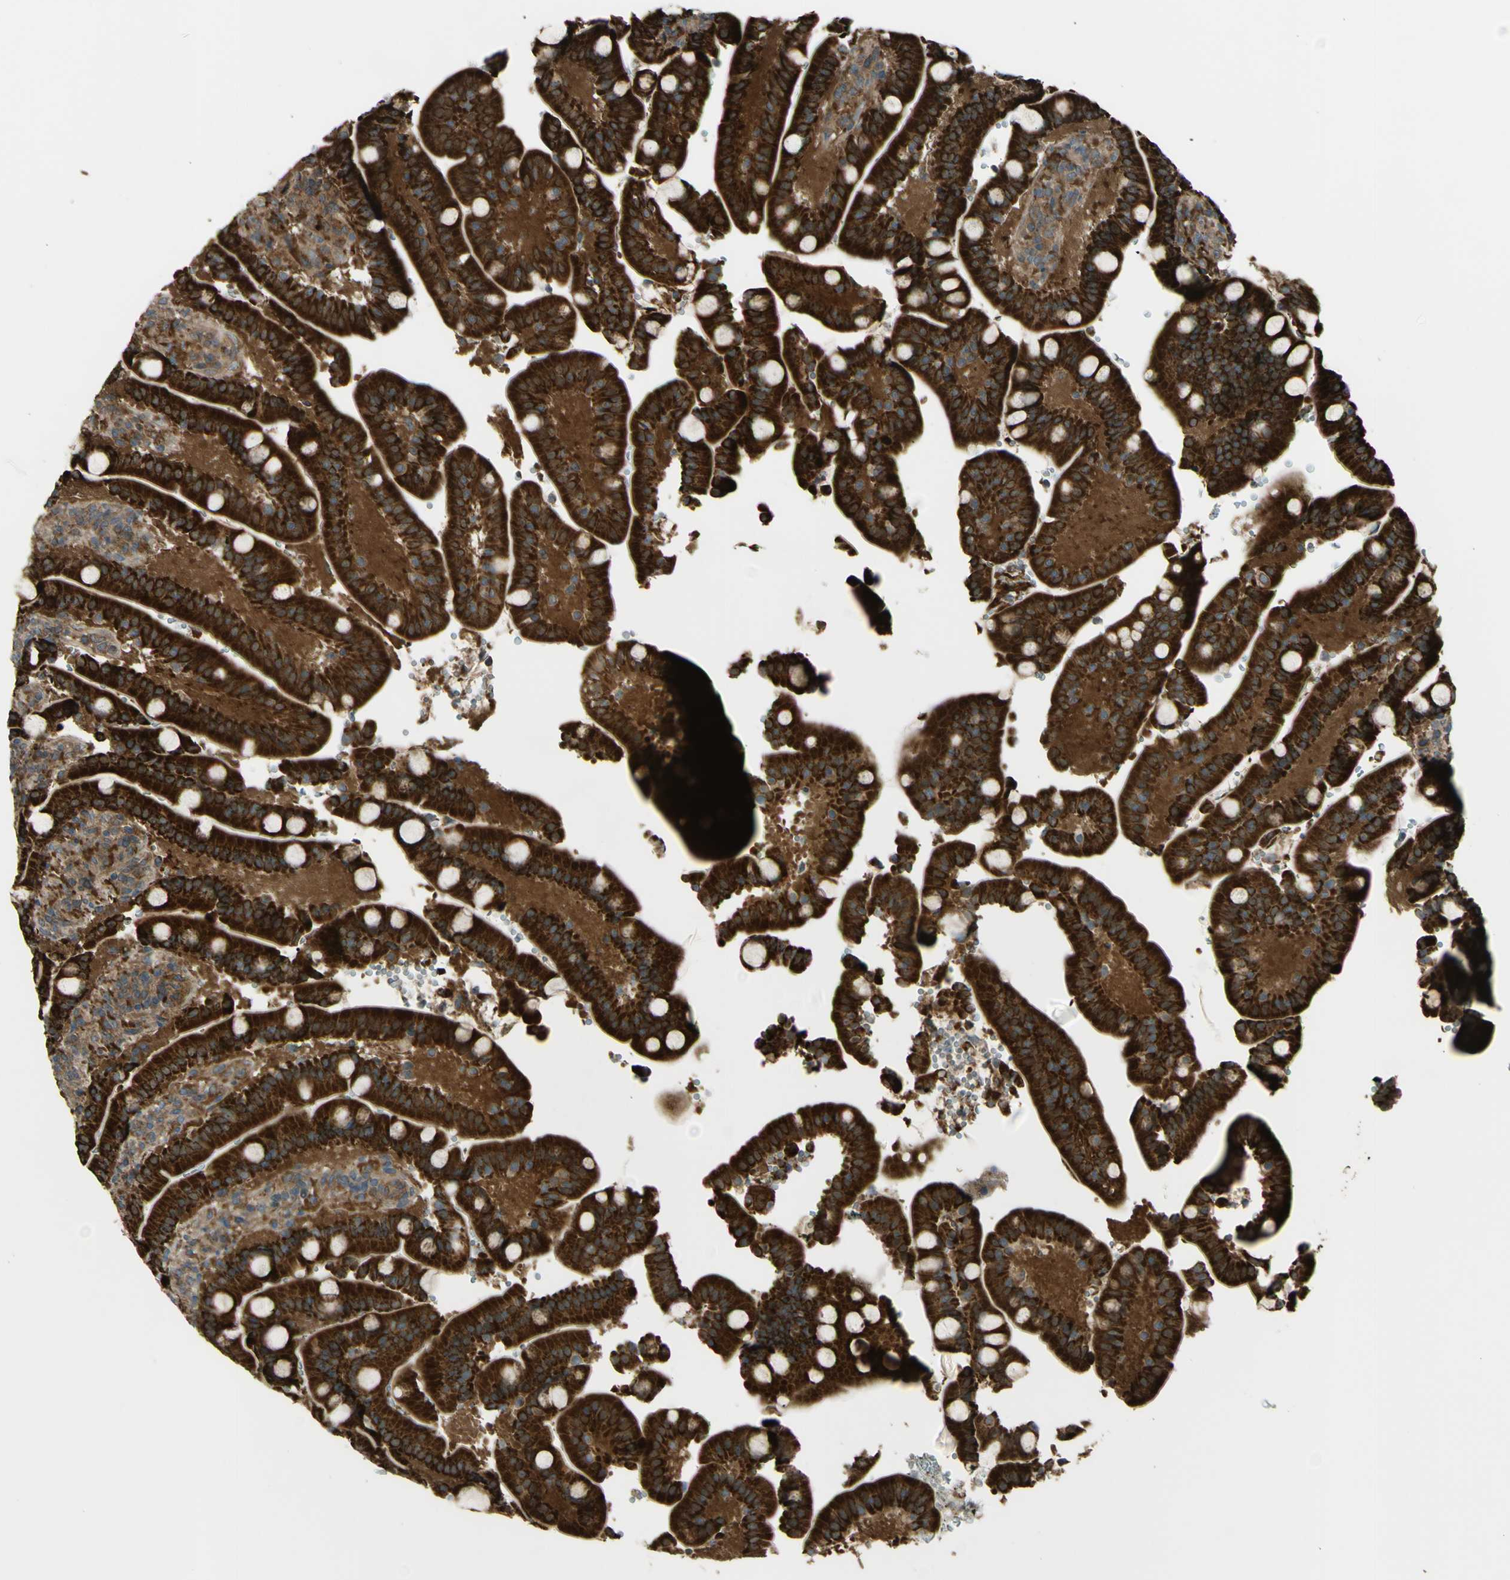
{"staining": {"intensity": "strong", "quantity": ">75%", "location": "cytoplasmic/membranous"}, "tissue": "duodenum", "cell_type": "Glandular cells", "image_type": "normal", "snomed": [{"axis": "morphology", "description": "Normal tissue, NOS"}, {"axis": "topography", "description": "Small intestine, NOS"}], "caption": "Brown immunohistochemical staining in normal duodenum exhibits strong cytoplasmic/membranous expression in about >75% of glandular cells.", "gene": "FLII", "patient": {"sex": "female", "age": 71}}